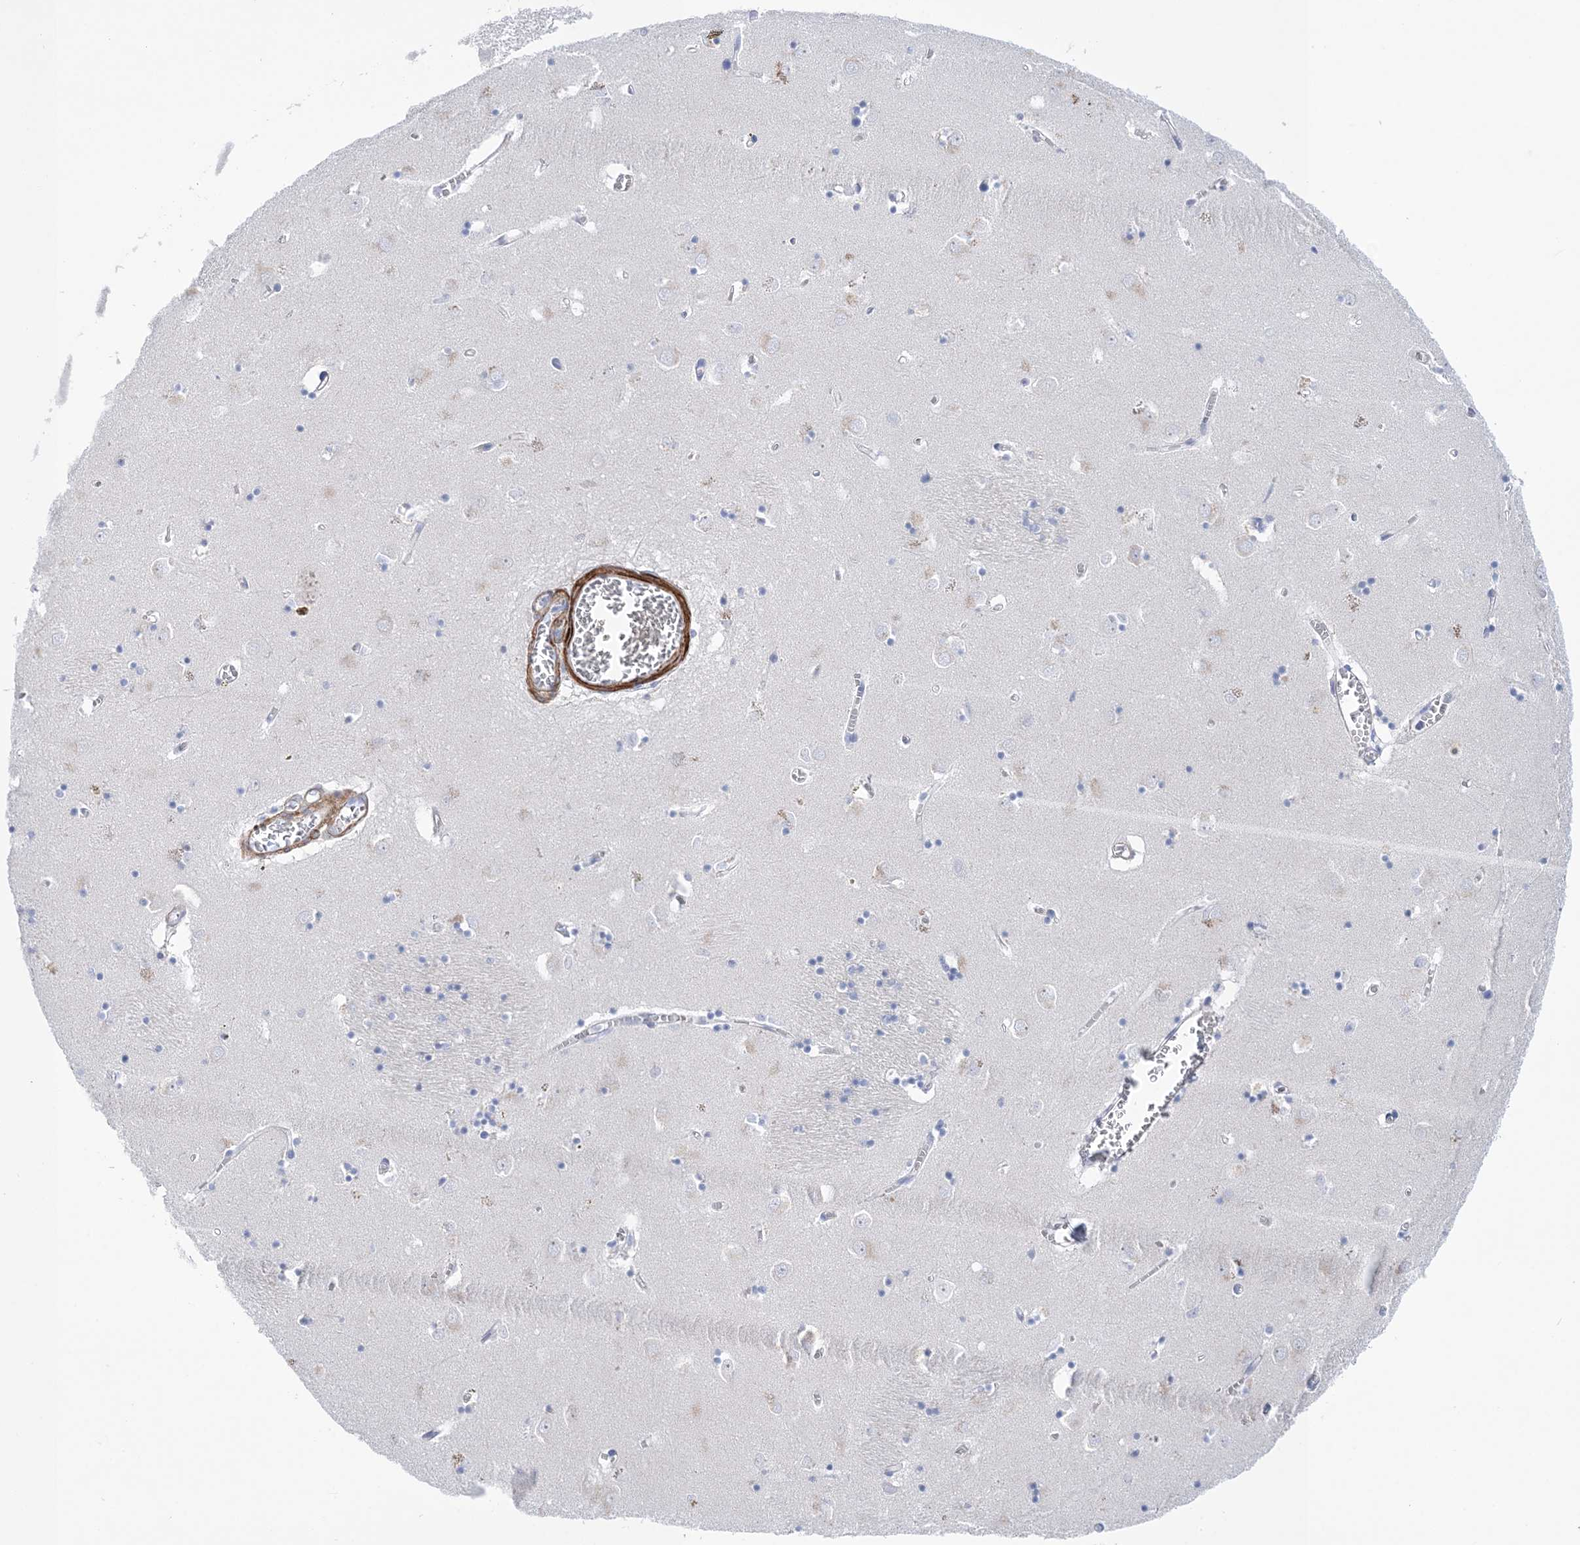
{"staining": {"intensity": "negative", "quantity": "none", "location": "none"}, "tissue": "caudate", "cell_type": "Glial cells", "image_type": "normal", "snomed": [{"axis": "morphology", "description": "Normal tissue, NOS"}, {"axis": "topography", "description": "Lateral ventricle wall"}], "caption": "Glial cells are negative for protein expression in benign human caudate. (Stains: DAB IHC with hematoxylin counter stain, Microscopy: brightfield microscopy at high magnification).", "gene": "WDR74", "patient": {"sex": "male", "age": 70}}